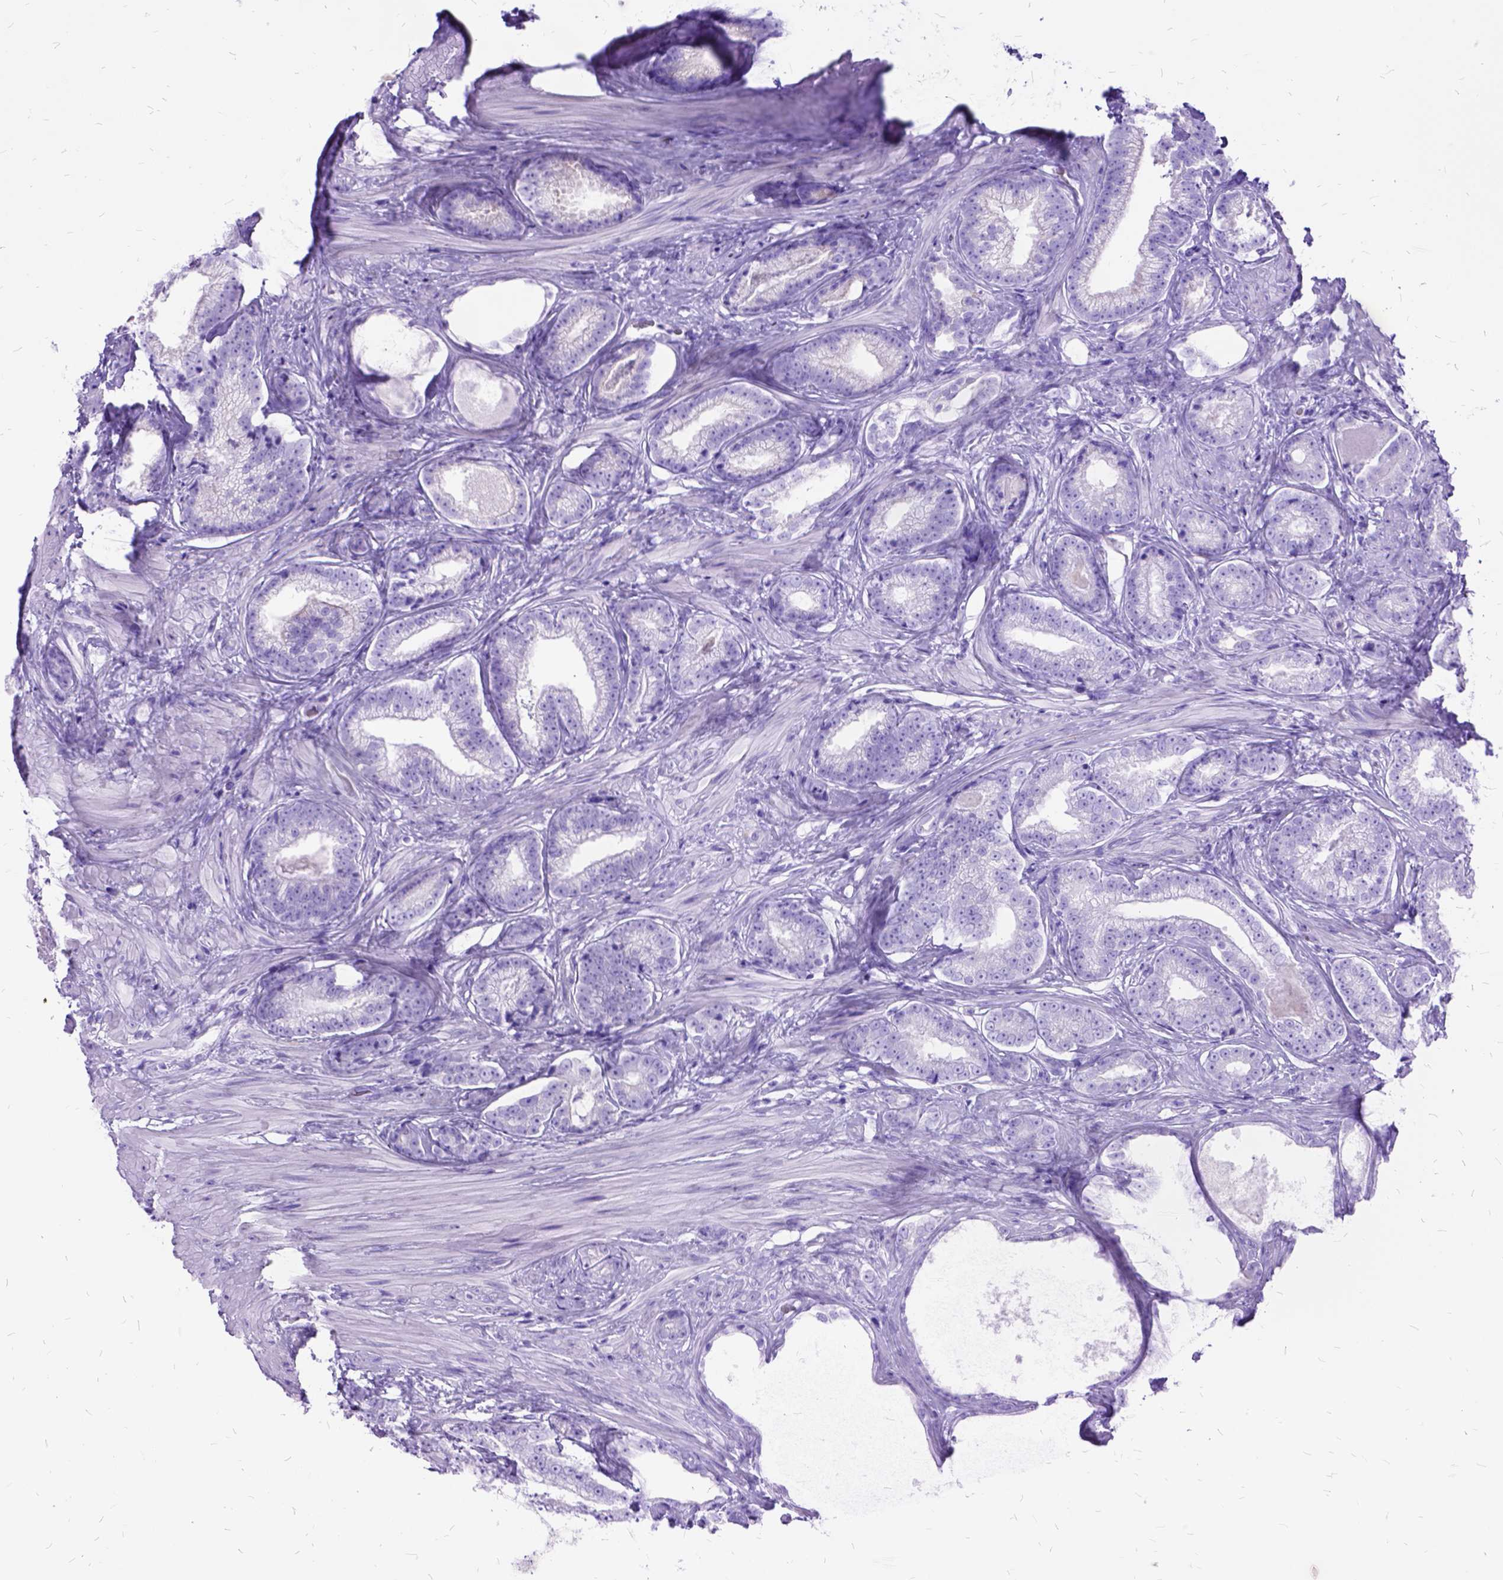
{"staining": {"intensity": "negative", "quantity": "none", "location": "none"}, "tissue": "prostate cancer", "cell_type": "Tumor cells", "image_type": "cancer", "snomed": [{"axis": "morphology", "description": "Adenocarcinoma, Low grade"}, {"axis": "topography", "description": "Prostate"}], "caption": "Immunohistochemistry (IHC) histopathology image of human low-grade adenocarcinoma (prostate) stained for a protein (brown), which shows no expression in tumor cells.", "gene": "DNAH2", "patient": {"sex": "male", "age": 61}}